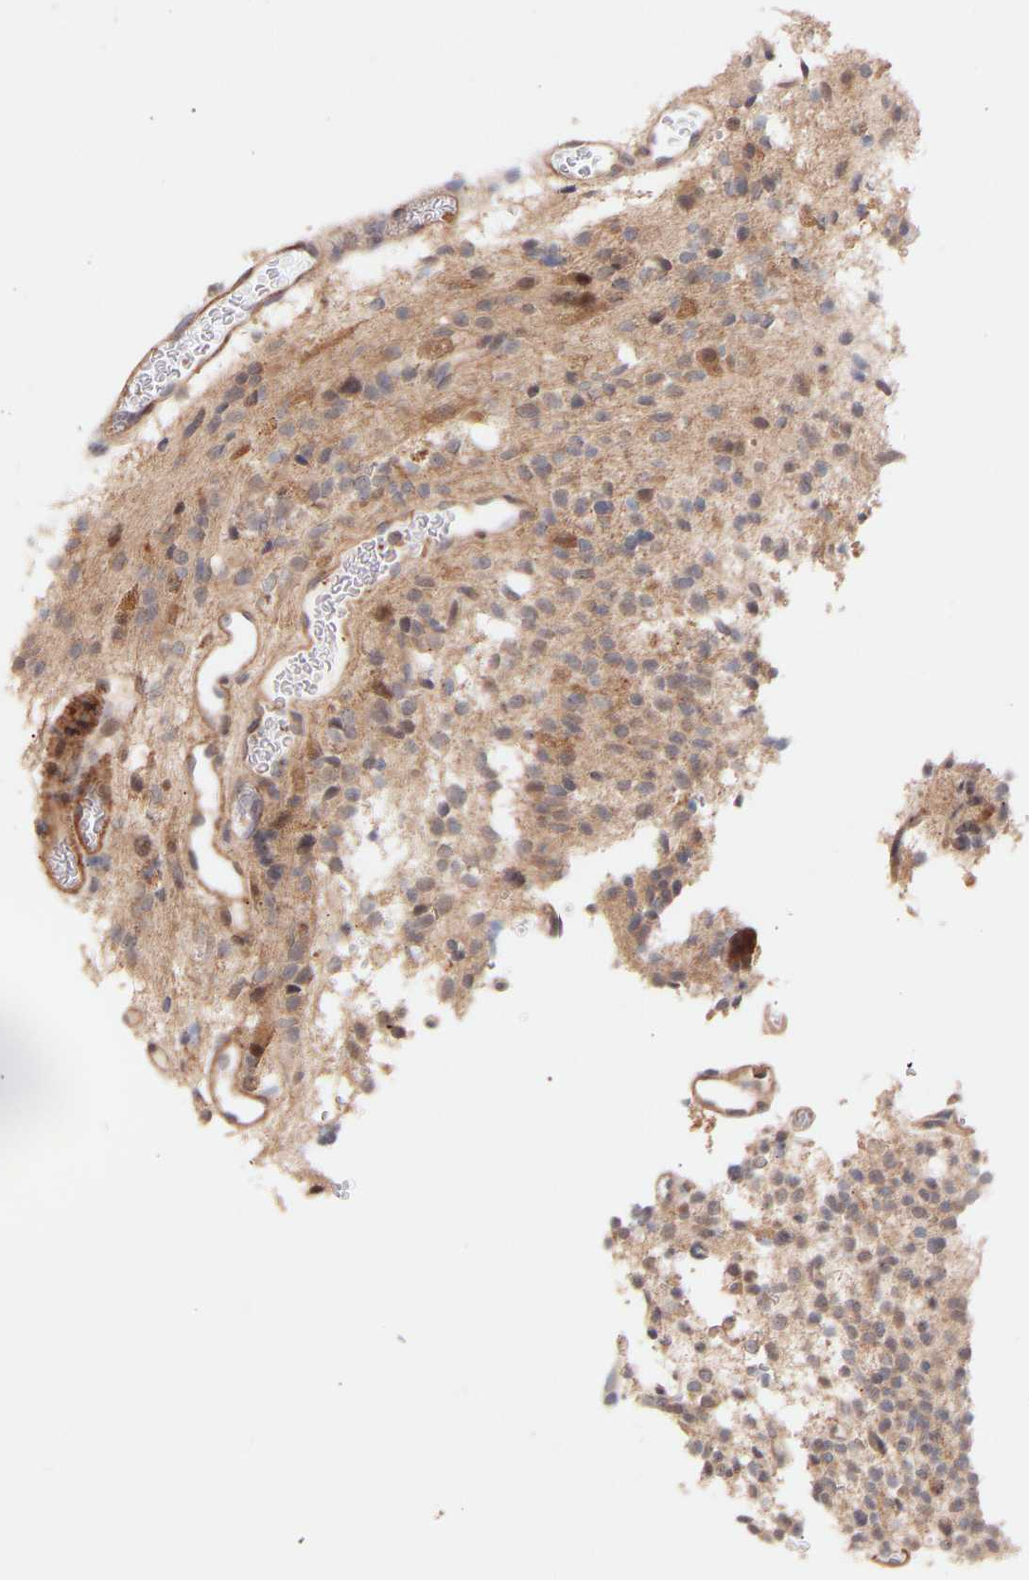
{"staining": {"intensity": "moderate", "quantity": ">75%", "location": "cytoplasmic/membranous"}, "tissue": "glioma", "cell_type": "Tumor cells", "image_type": "cancer", "snomed": [{"axis": "morphology", "description": "Glioma, malignant, High grade"}, {"axis": "topography", "description": "Brain"}], "caption": "Glioma stained with a protein marker exhibits moderate staining in tumor cells.", "gene": "PDLIM5", "patient": {"sex": "male", "age": 34}}